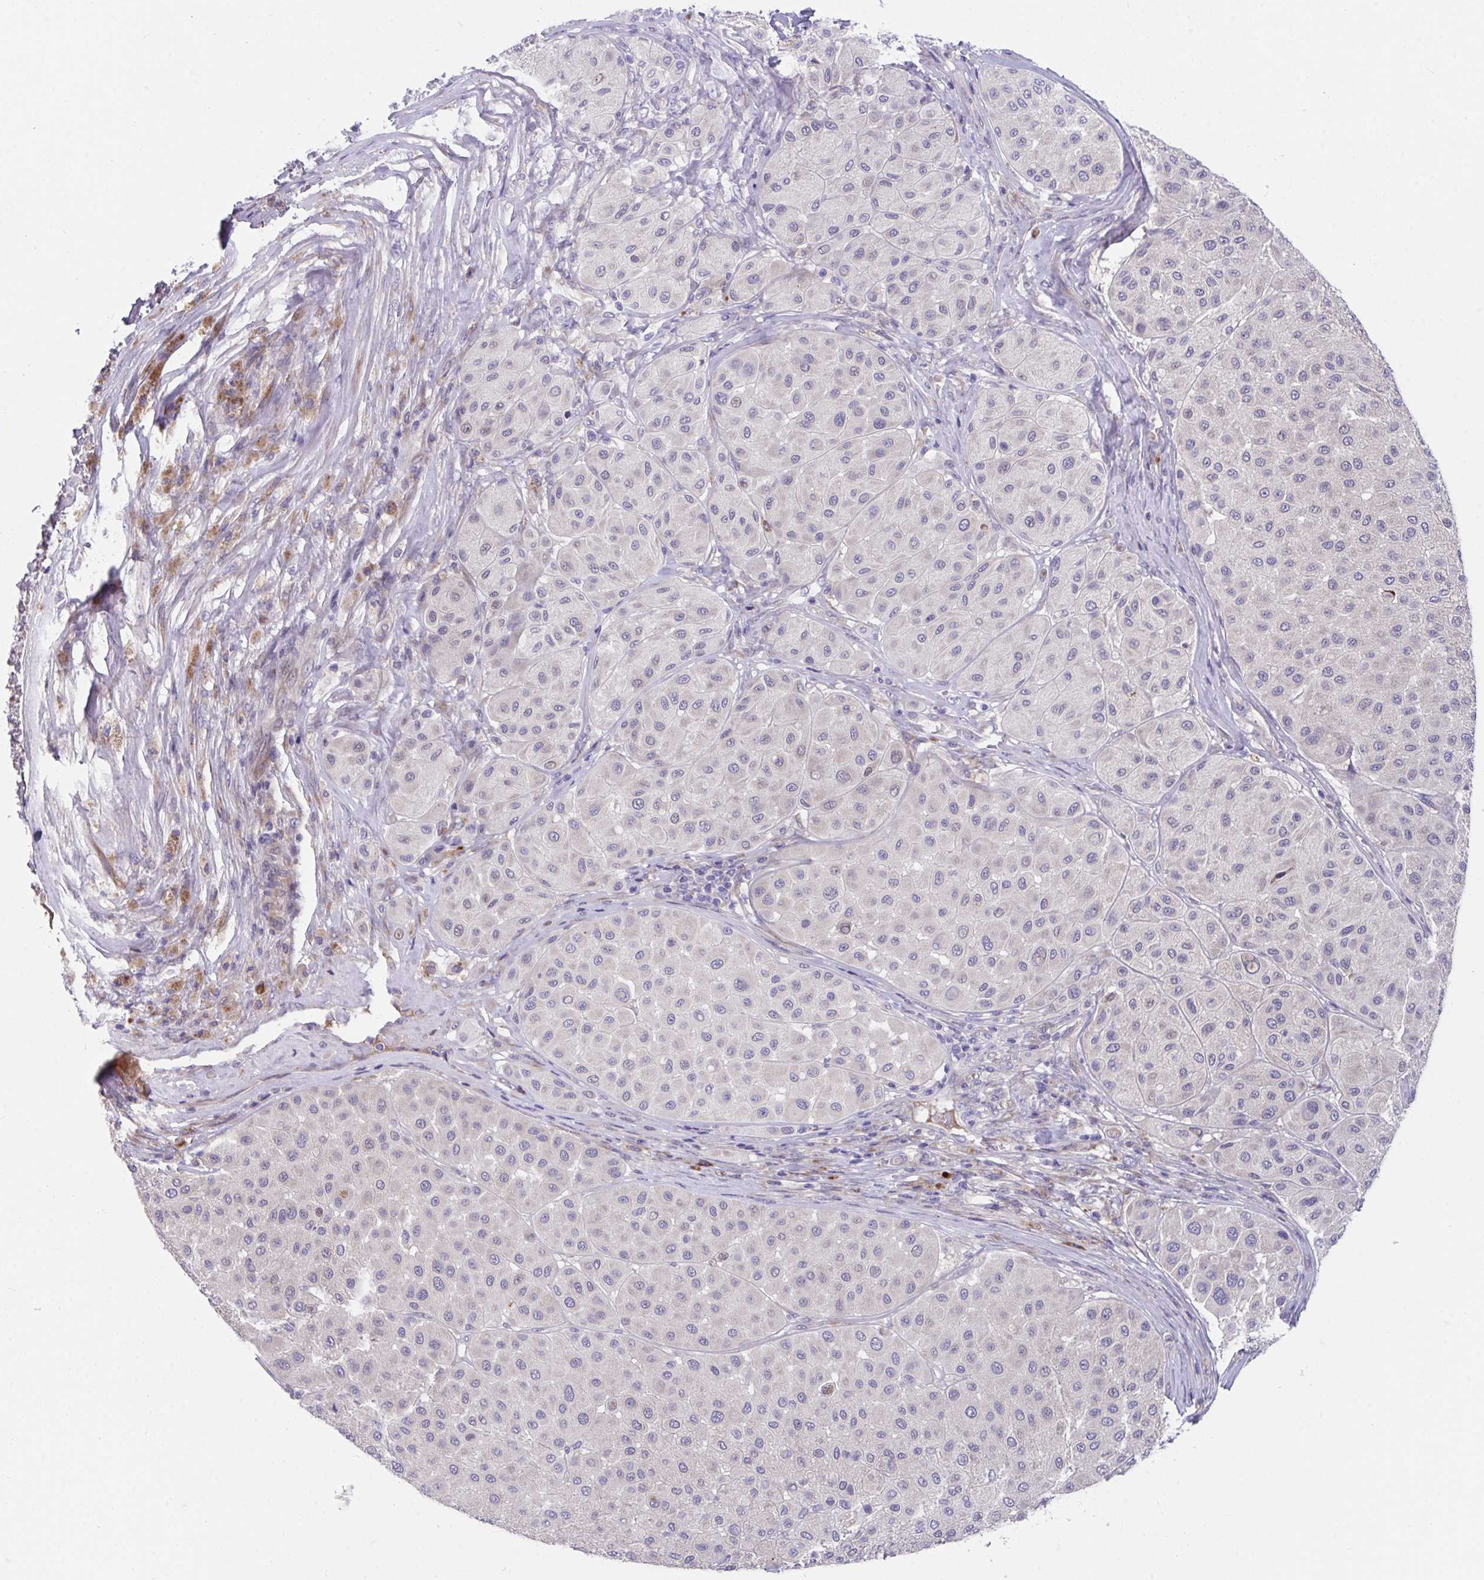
{"staining": {"intensity": "negative", "quantity": "none", "location": "none"}, "tissue": "melanoma", "cell_type": "Tumor cells", "image_type": "cancer", "snomed": [{"axis": "morphology", "description": "Malignant melanoma, Metastatic site"}, {"axis": "topography", "description": "Smooth muscle"}], "caption": "The micrograph displays no significant positivity in tumor cells of malignant melanoma (metastatic site). Nuclei are stained in blue.", "gene": "SUSD4", "patient": {"sex": "male", "age": 41}}